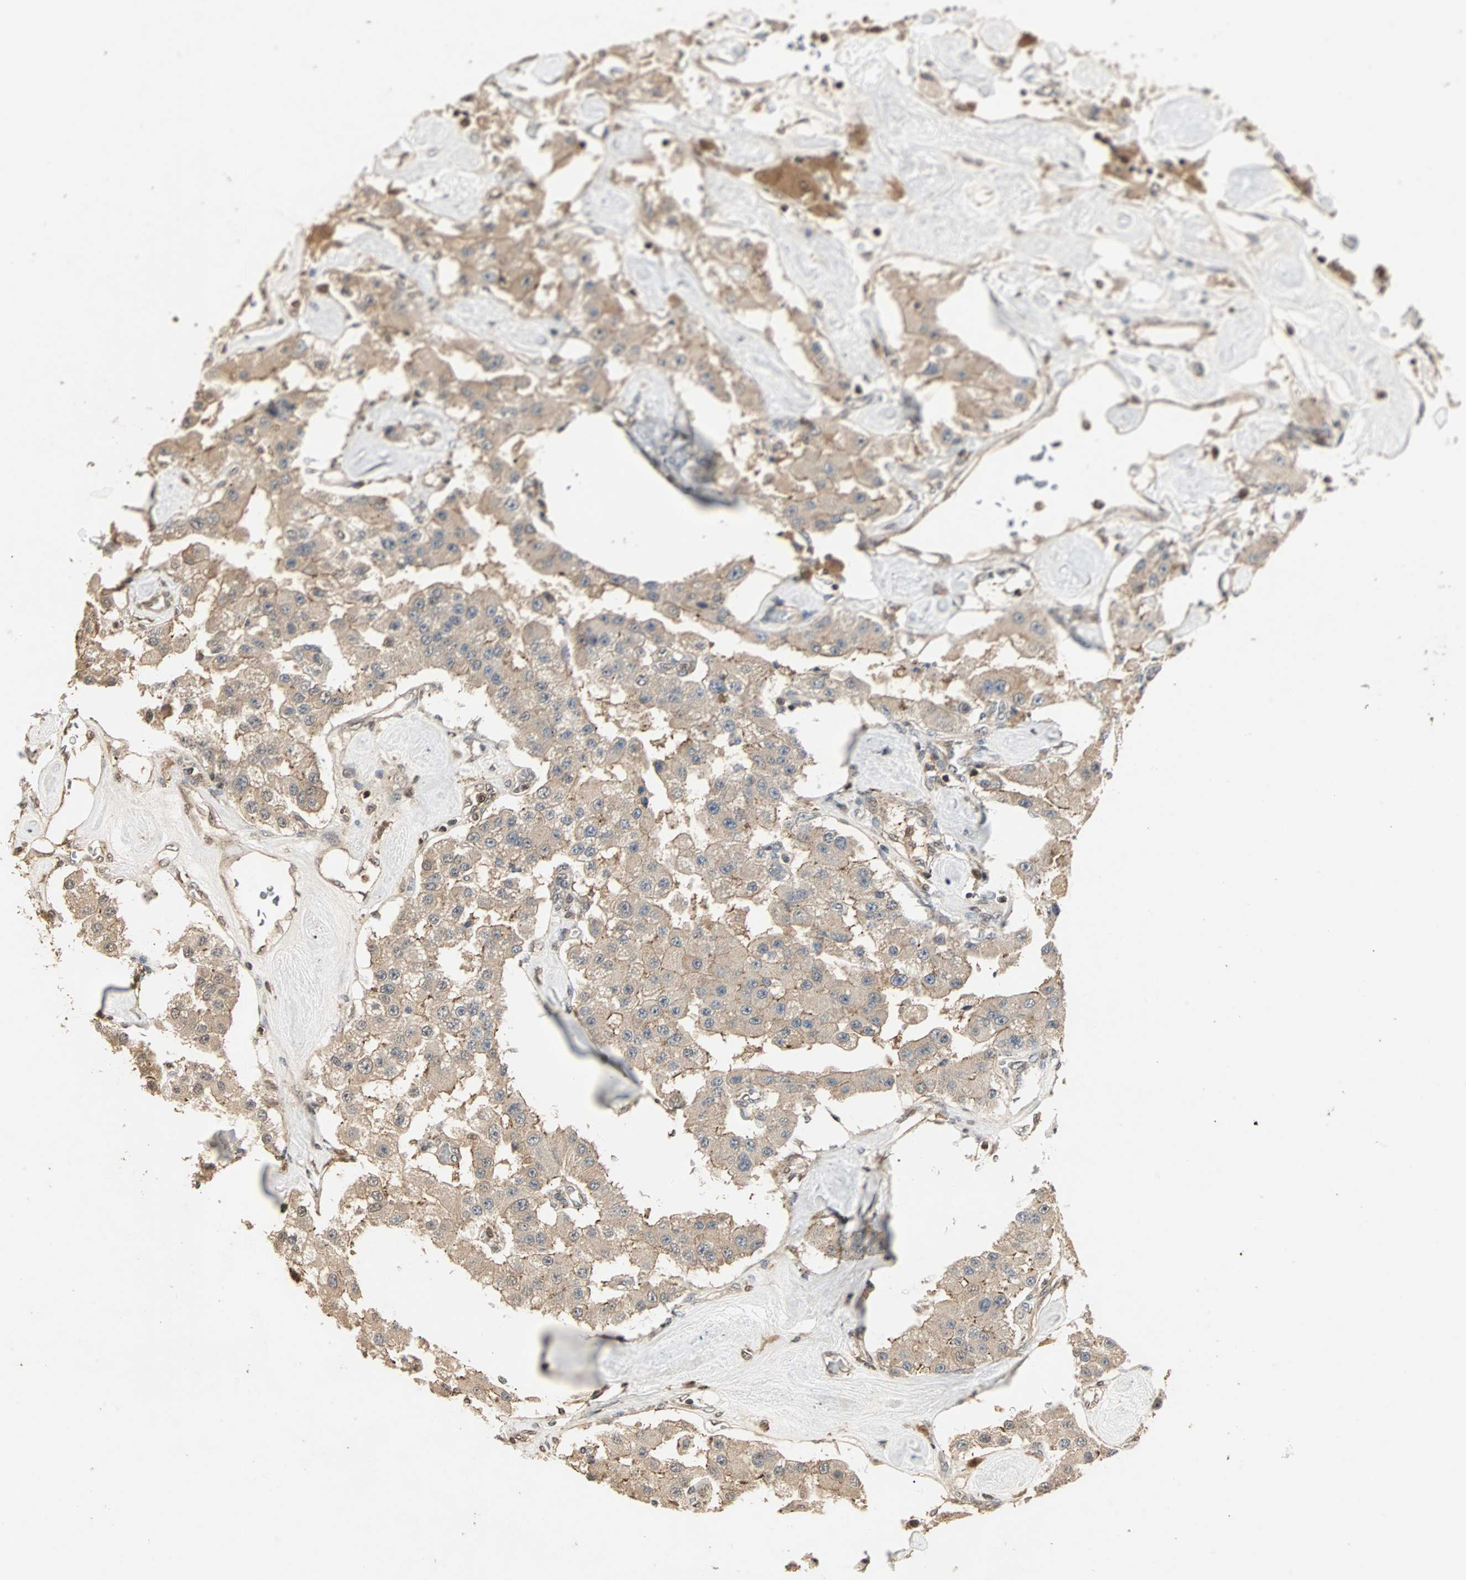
{"staining": {"intensity": "weak", "quantity": ">75%", "location": "cytoplasmic/membranous"}, "tissue": "carcinoid", "cell_type": "Tumor cells", "image_type": "cancer", "snomed": [{"axis": "morphology", "description": "Carcinoid, malignant, NOS"}, {"axis": "topography", "description": "Pancreas"}], "caption": "Weak cytoplasmic/membranous staining is appreciated in approximately >75% of tumor cells in carcinoid.", "gene": "DRG2", "patient": {"sex": "male", "age": 41}}